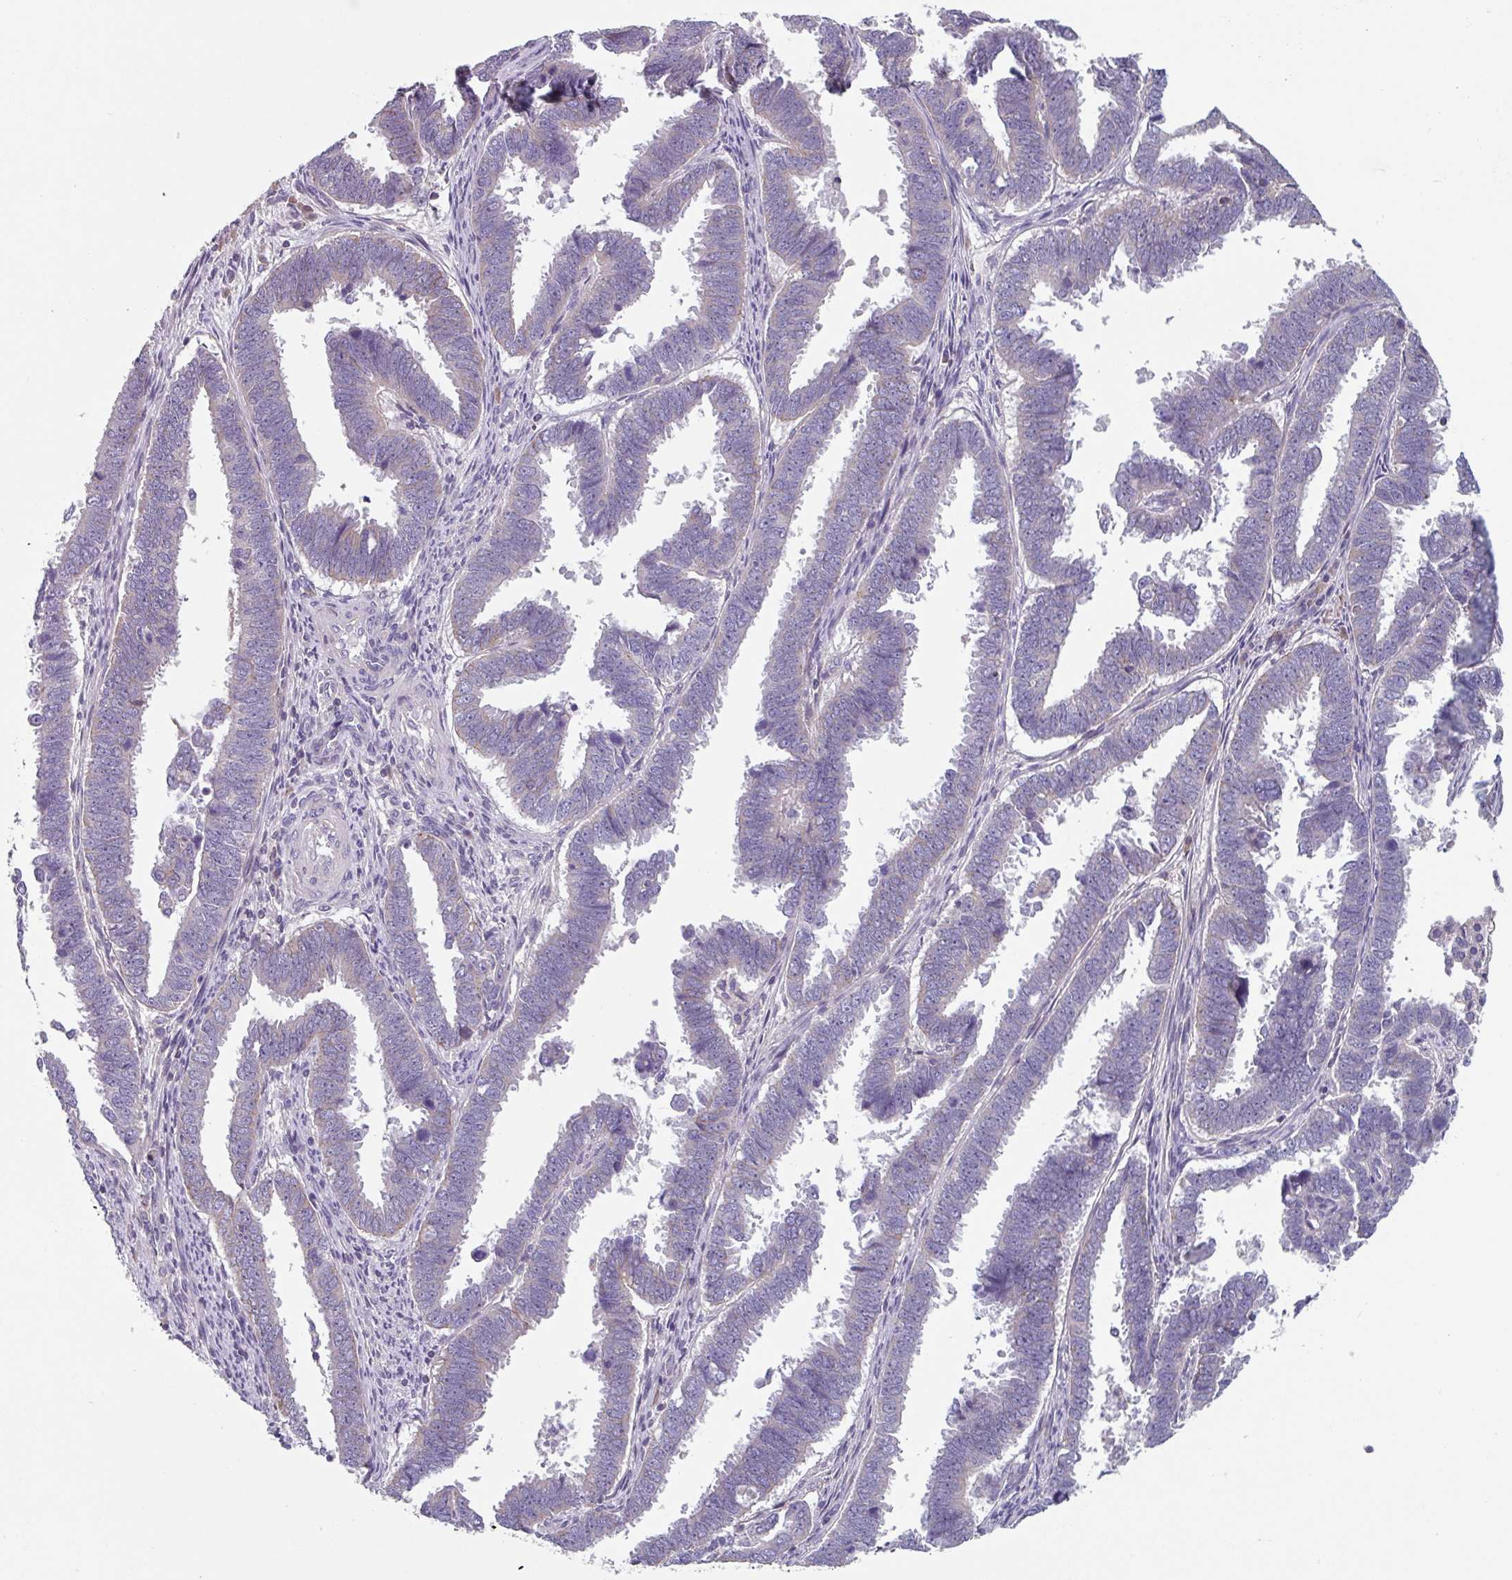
{"staining": {"intensity": "negative", "quantity": "none", "location": "none"}, "tissue": "endometrial cancer", "cell_type": "Tumor cells", "image_type": "cancer", "snomed": [{"axis": "morphology", "description": "Adenocarcinoma, NOS"}, {"axis": "topography", "description": "Endometrium"}], "caption": "A micrograph of endometrial cancer stained for a protein displays no brown staining in tumor cells.", "gene": "TMEM132A", "patient": {"sex": "female", "age": 75}}